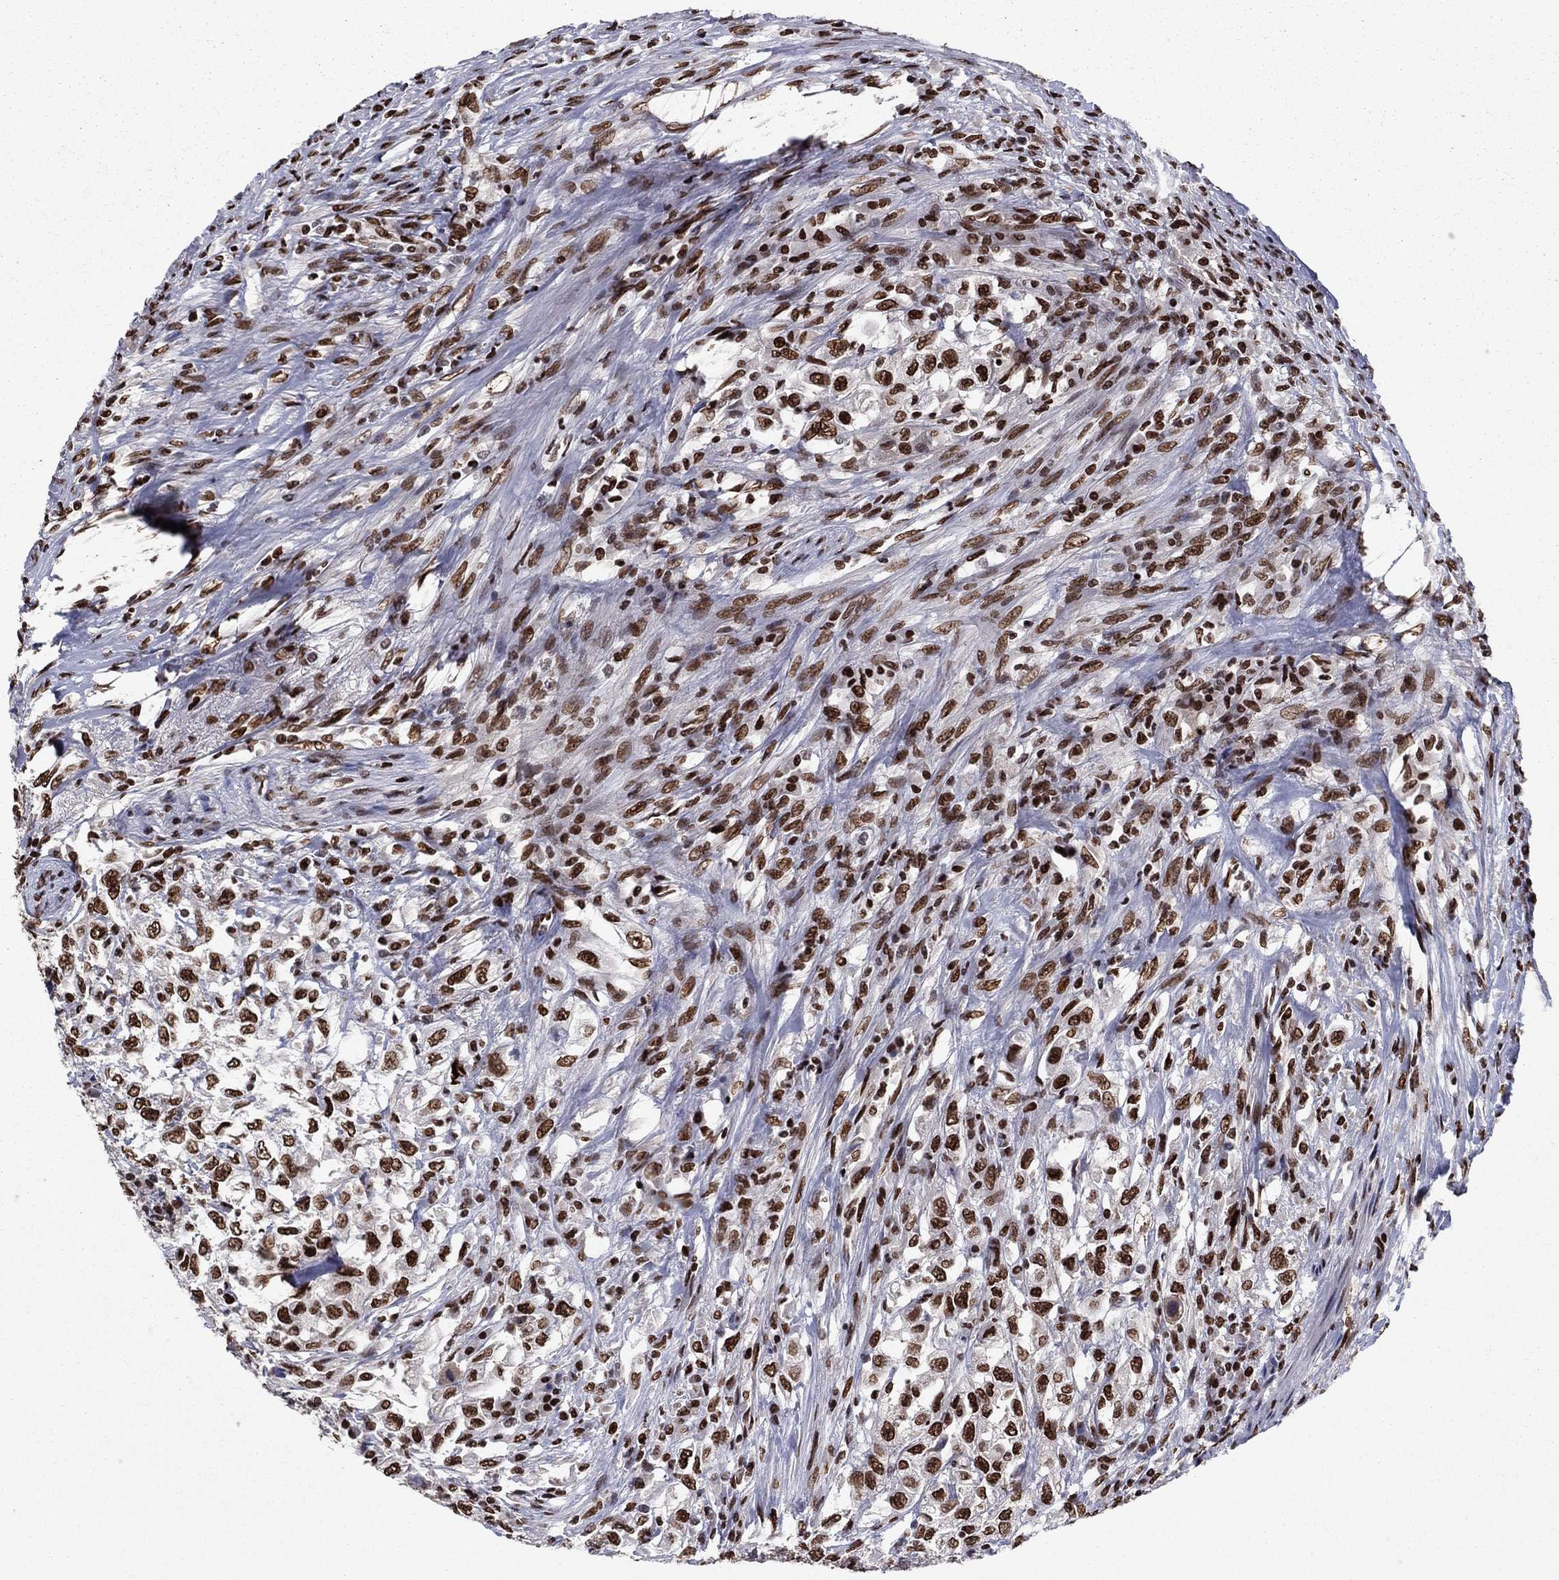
{"staining": {"intensity": "strong", "quantity": ">75%", "location": "nuclear"}, "tissue": "urothelial cancer", "cell_type": "Tumor cells", "image_type": "cancer", "snomed": [{"axis": "morphology", "description": "Urothelial carcinoma, High grade"}, {"axis": "topography", "description": "Urinary bladder"}], "caption": "Urothelial cancer was stained to show a protein in brown. There is high levels of strong nuclear expression in approximately >75% of tumor cells.", "gene": "USP54", "patient": {"sex": "female", "age": 56}}